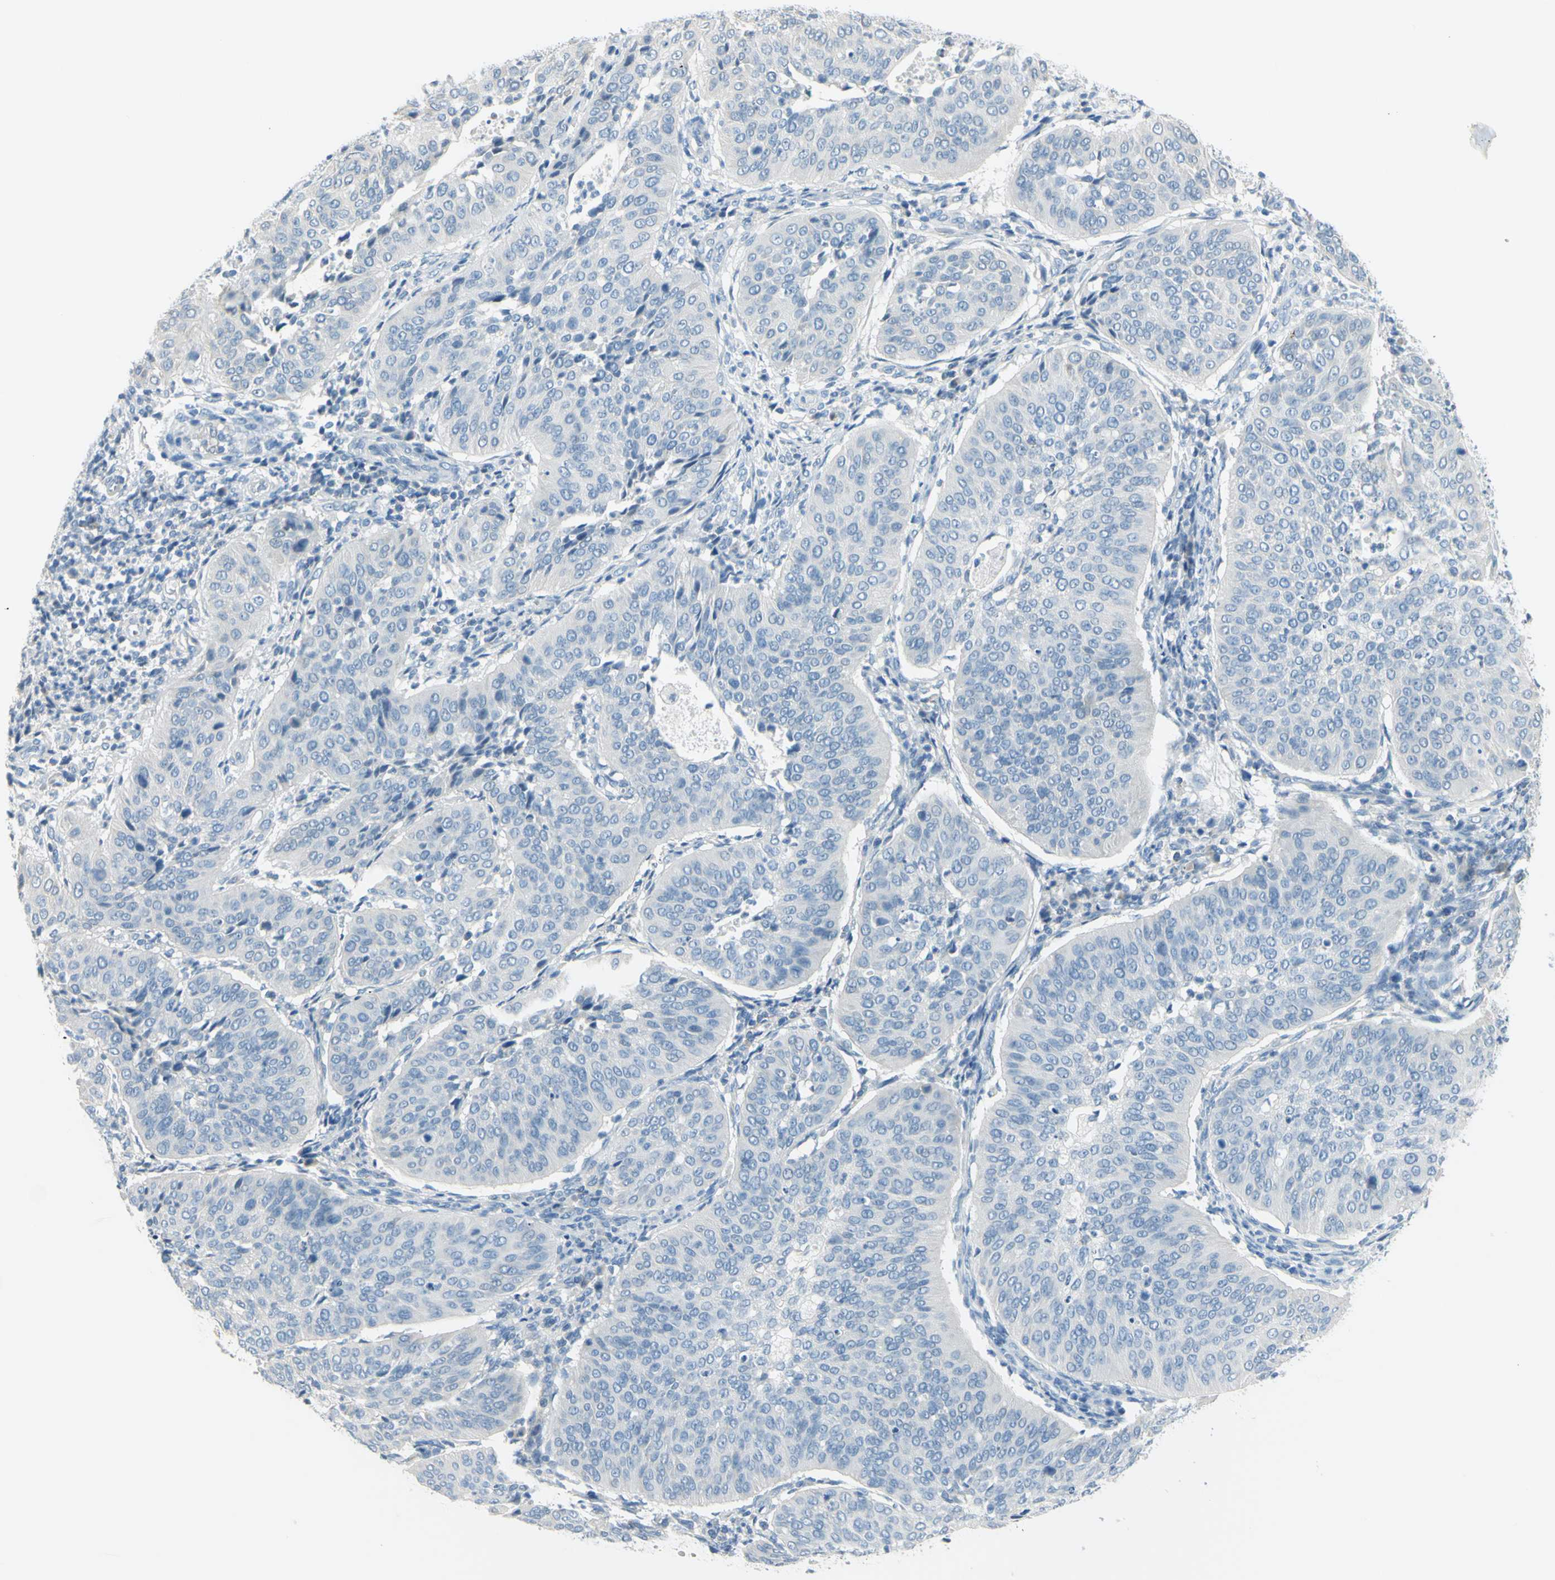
{"staining": {"intensity": "negative", "quantity": "none", "location": "none"}, "tissue": "cervical cancer", "cell_type": "Tumor cells", "image_type": "cancer", "snomed": [{"axis": "morphology", "description": "Normal tissue, NOS"}, {"axis": "morphology", "description": "Squamous cell carcinoma, NOS"}, {"axis": "topography", "description": "Cervix"}], "caption": "An immunohistochemistry photomicrograph of cervical cancer (squamous cell carcinoma) is shown. There is no staining in tumor cells of cervical cancer (squamous cell carcinoma). (DAB (3,3'-diaminobenzidine) immunohistochemistry (IHC) with hematoxylin counter stain).", "gene": "DCT", "patient": {"sex": "female", "age": 39}}